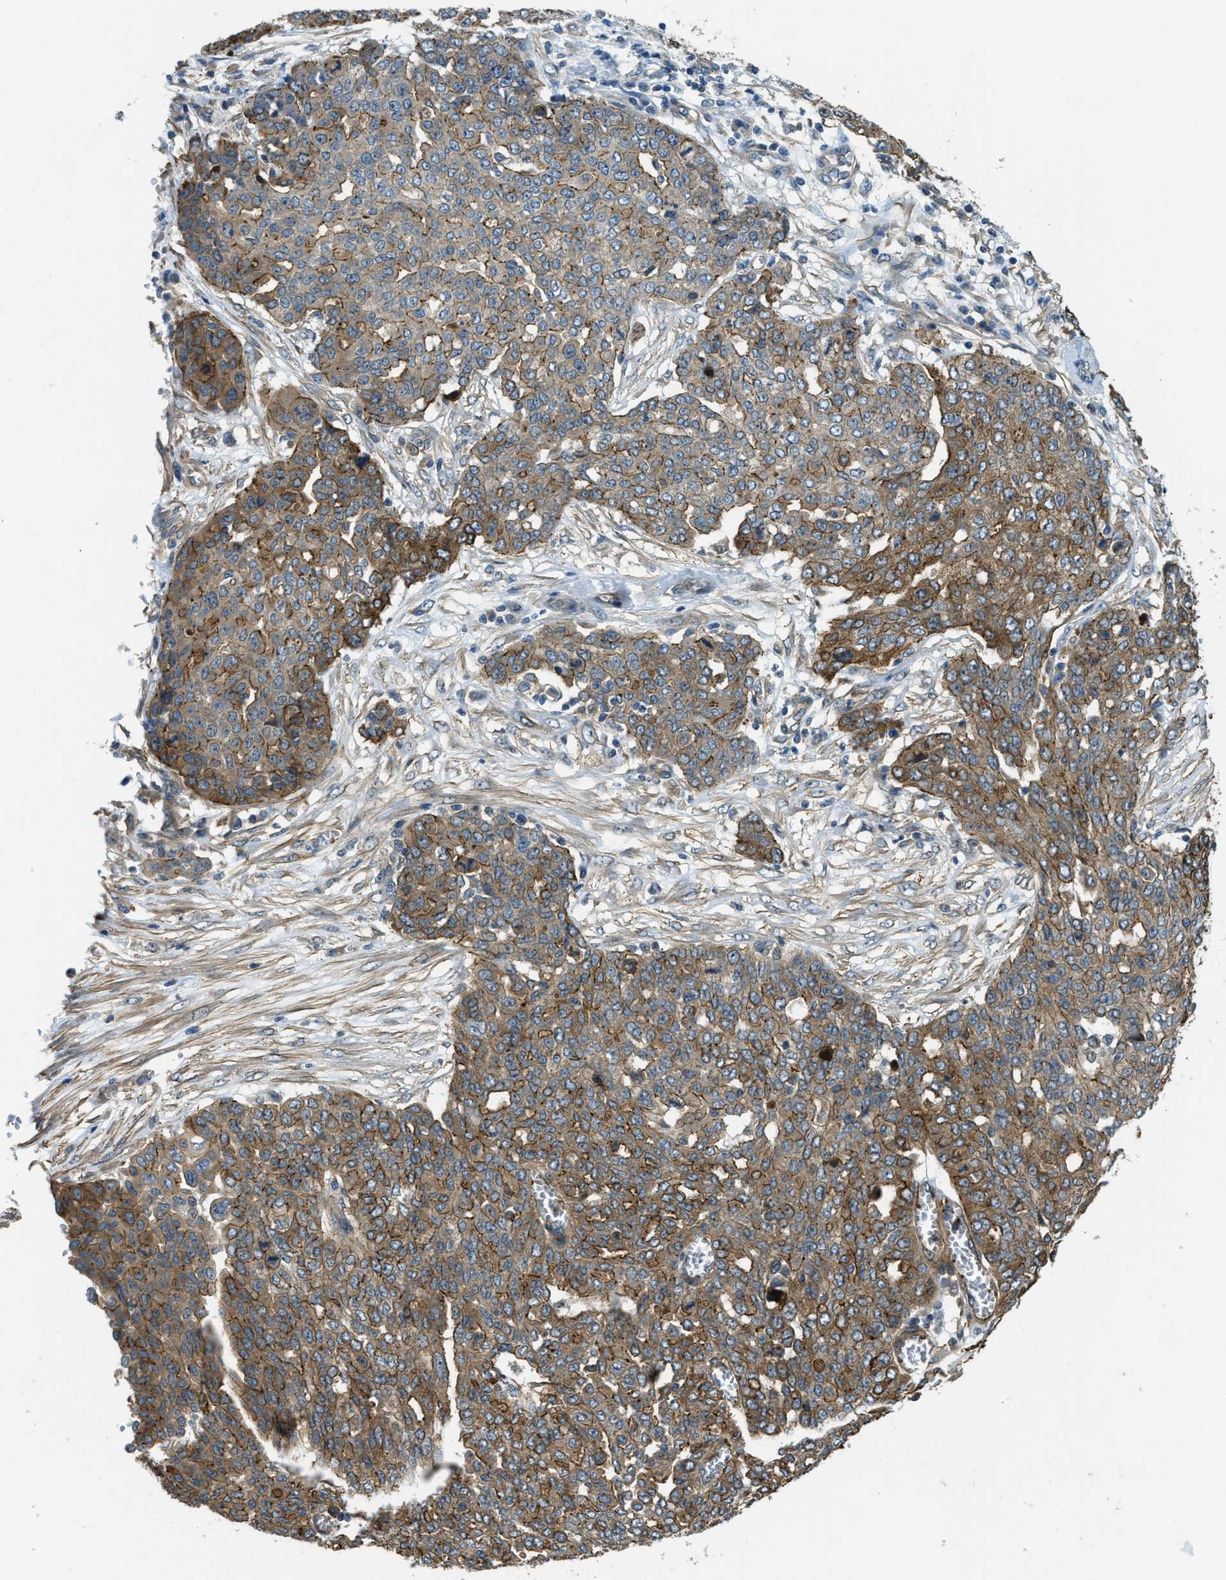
{"staining": {"intensity": "moderate", "quantity": ">75%", "location": "cytoplasmic/membranous"}, "tissue": "ovarian cancer", "cell_type": "Tumor cells", "image_type": "cancer", "snomed": [{"axis": "morphology", "description": "Cystadenocarcinoma, serous, NOS"}, {"axis": "topography", "description": "Soft tissue"}, {"axis": "topography", "description": "Ovary"}], "caption": "Immunohistochemistry (IHC) (DAB) staining of serous cystadenocarcinoma (ovarian) exhibits moderate cytoplasmic/membranous protein positivity in approximately >75% of tumor cells.", "gene": "CGN", "patient": {"sex": "female", "age": 57}}